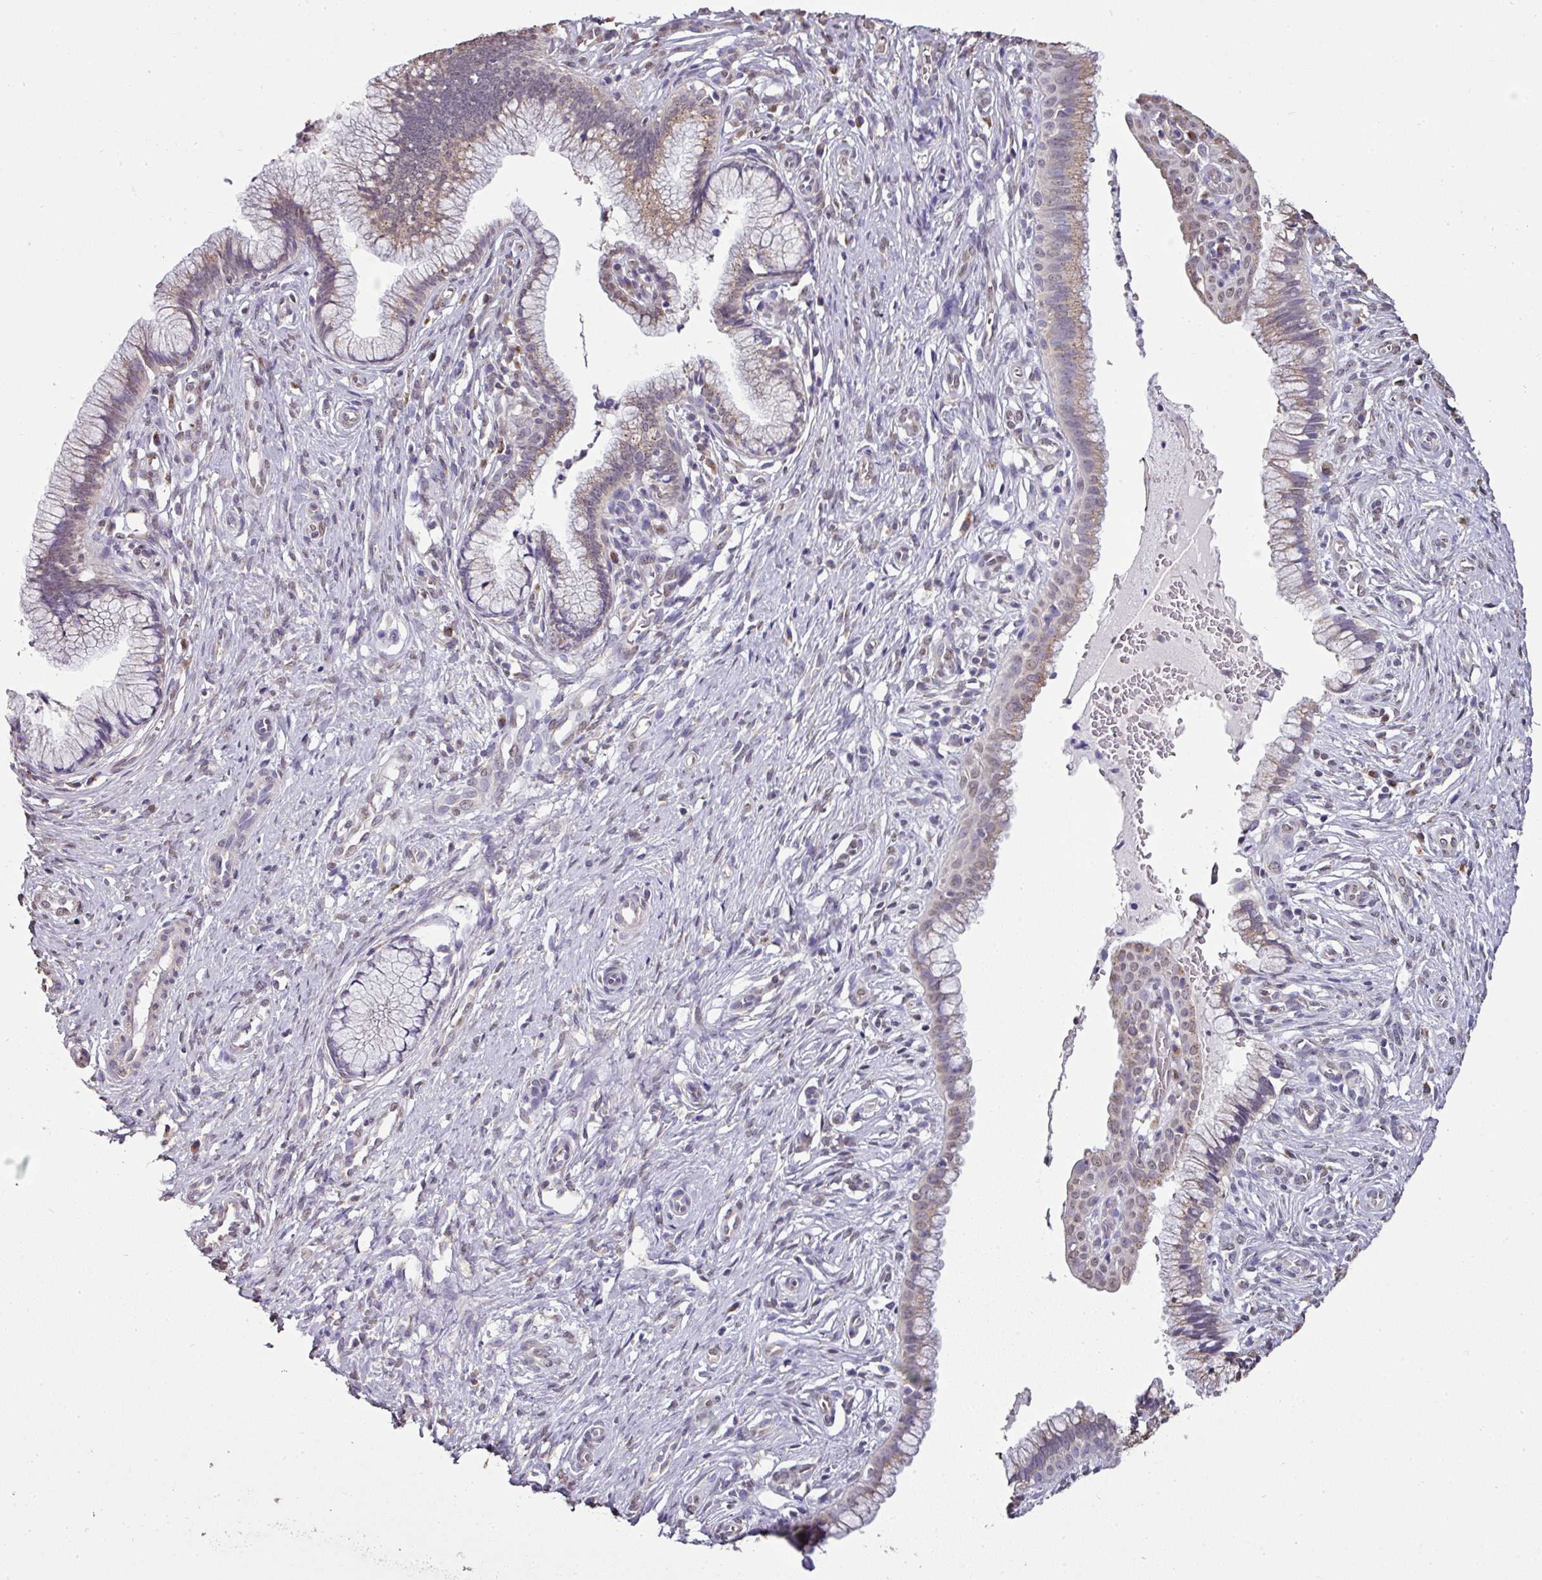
{"staining": {"intensity": "weak", "quantity": ">75%", "location": "cytoplasmic/membranous"}, "tissue": "cervix", "cell_type": "Glandular cells", "image_type": "normal", "snomed": [{"axis": "morphology", "description": "Normal tissue, NOS"}, {"axis": "topography", "description": "Cervix"}], "caption": "A photomicrograph of human cervix stained for a protein shows weak cytoplasmic/membranous brown staining in glandular cells.", "gene": "JPH2", "patient": {"sex": "female", "age": 36}}